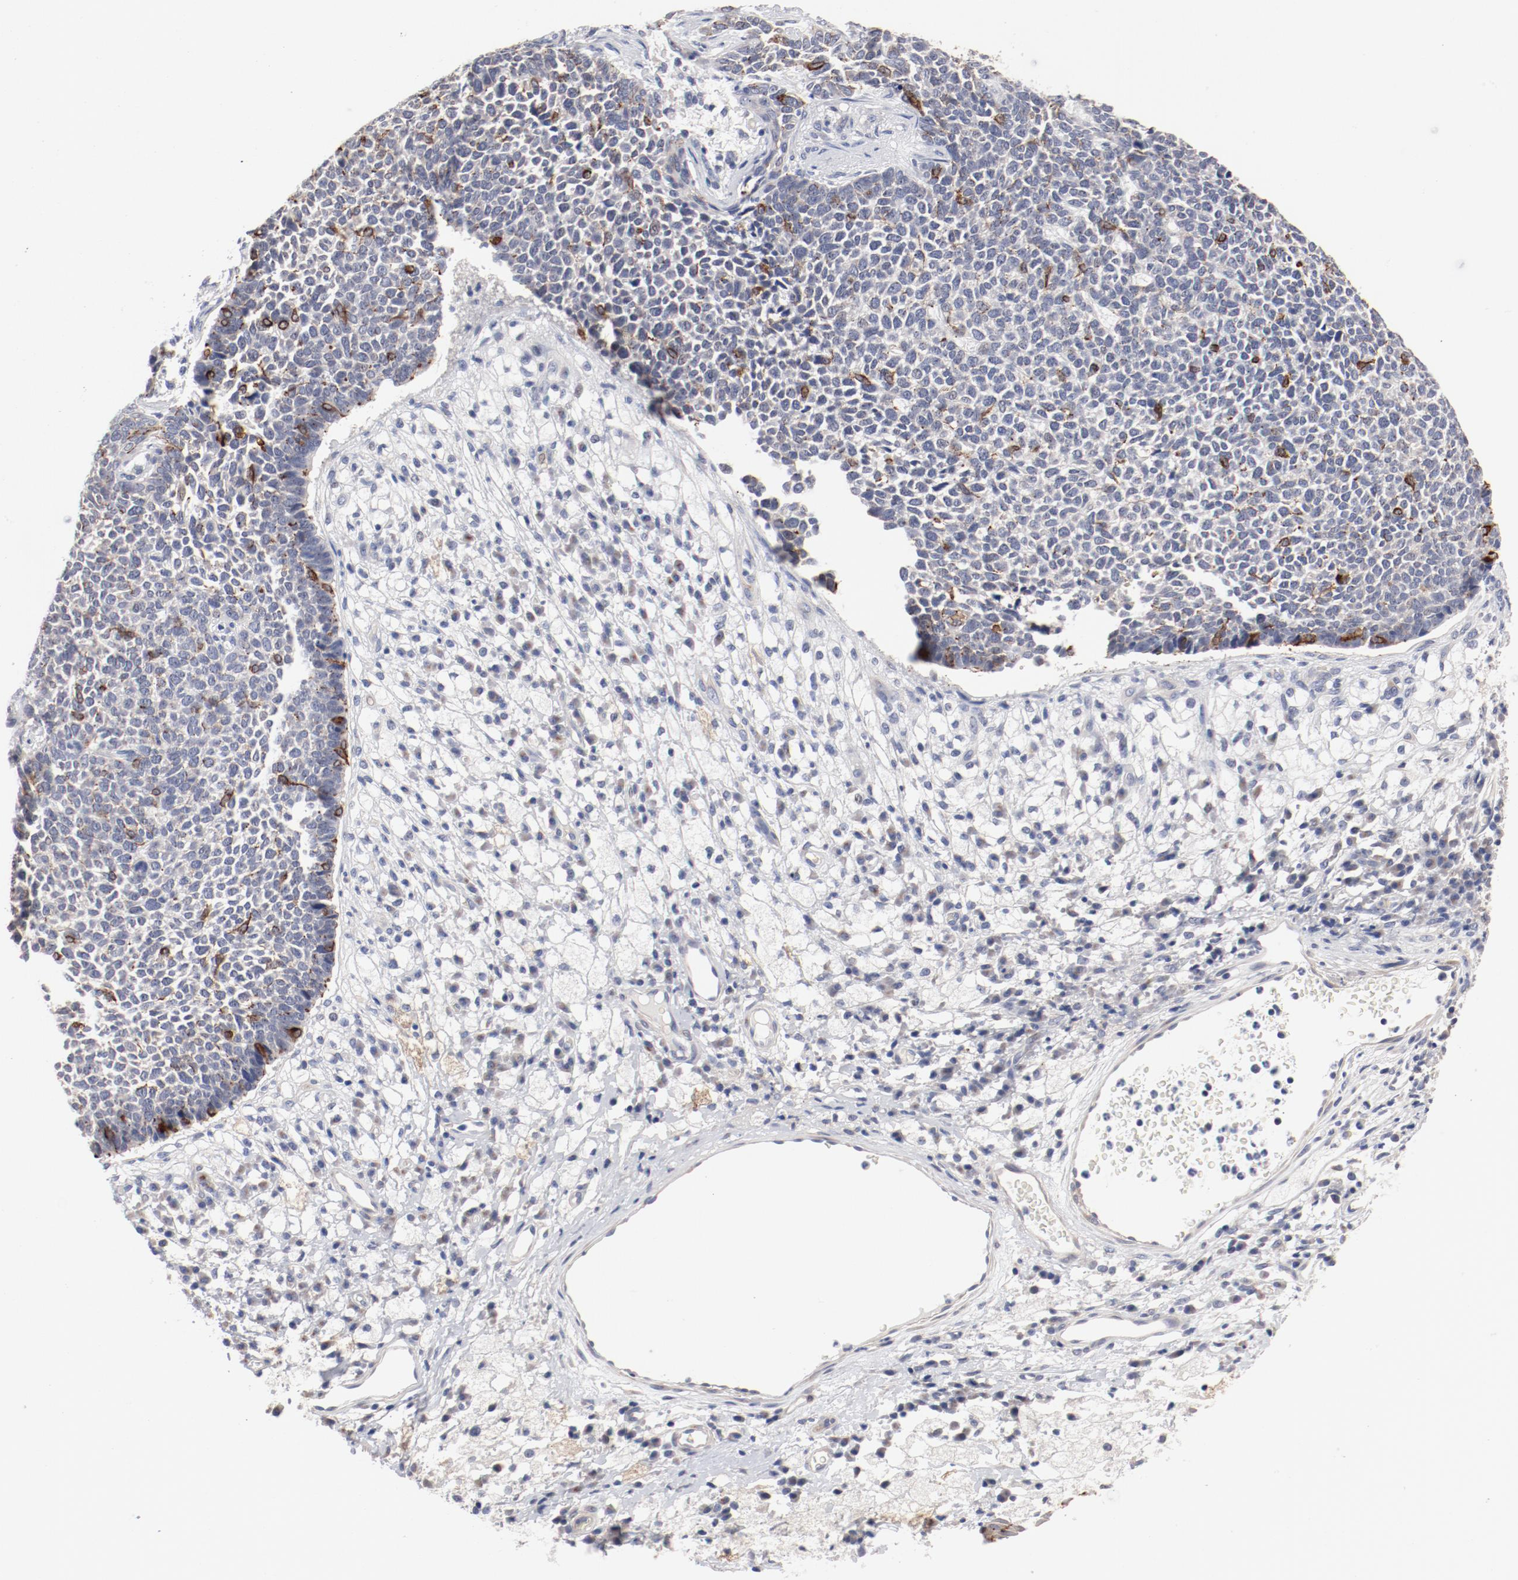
{"staining": {"intensity": "strong", "quantity": "25%-75%", "location": "cytoplasmic/membranous"}, "tissue": "skin cancer", "cell_type": "Tumor cells", "image_type": "cancer", "snomed": [{"axis": "morphology", "description": "Basal cell carcinoma"}, {"axis": "topography", "description": "Skin"}], "caption": "Skin cancer (basal cell carcinoma) stained with a brown dye demonstrates strong cytoplasmic/membranous positive expression in about 25%-75% of tumor cells.", "gene": "GPR143", "patient": {"sex": "female", "age": 84}}